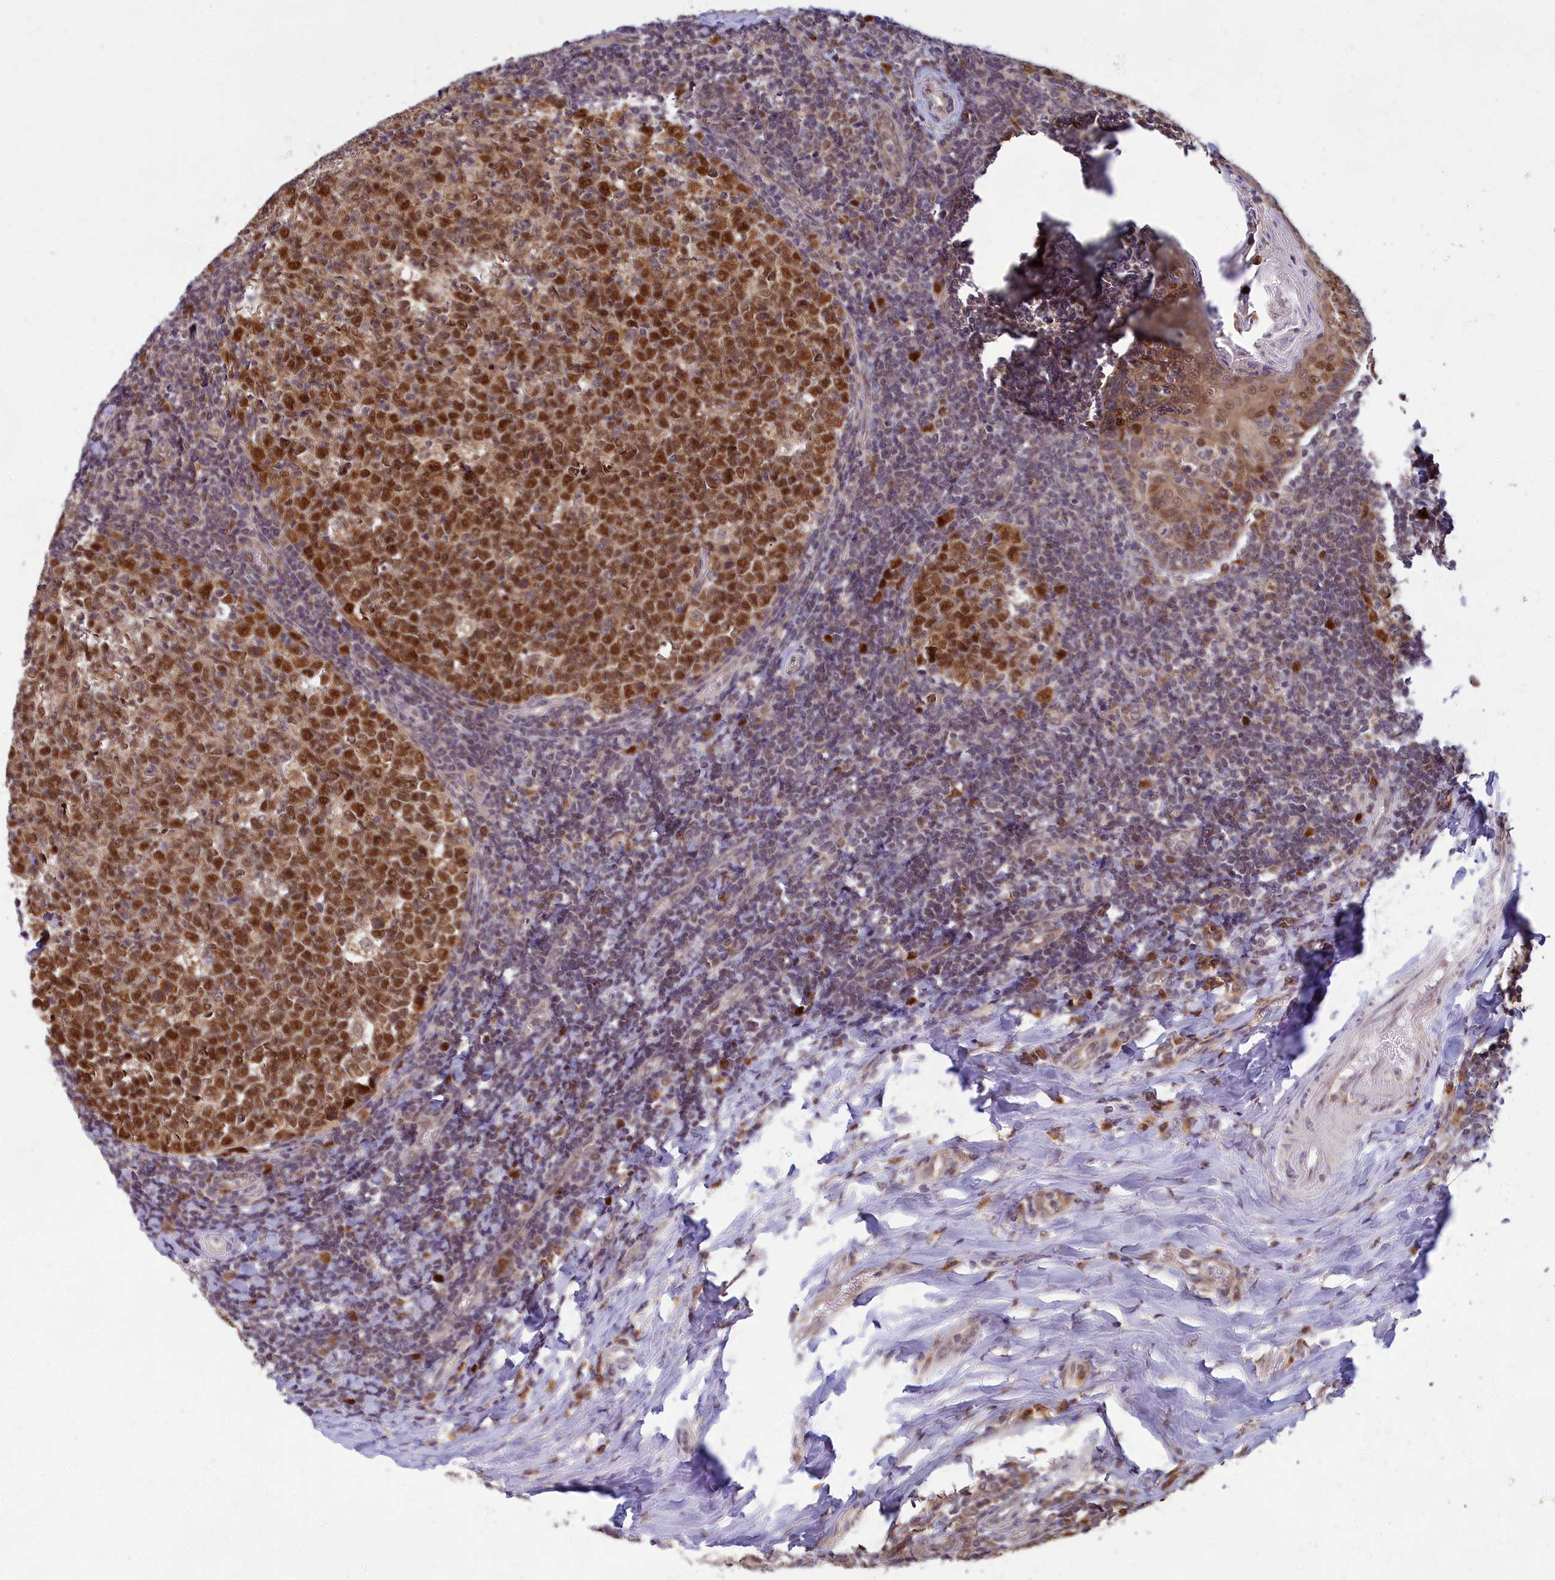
{"staining": {"intensity": "strong", "quantity": ">75%", "location": "nuclear"}, "tissue": "tonsil", "cell_type": "Germinal center cells", "image_type": "normal", "snomed": [{"axis": "morphology", "description": "Normal tissue, NOS"}, {"axis": "topography", "description": "Tonsil"}], "caption": "Brown immunohistochemical staining in normal human tonsil reveals strong nuclear positivity in approximately >75% of germinal center cells.", "gene": "EARS2", "patient": {"sex": "female", "age": 19}}